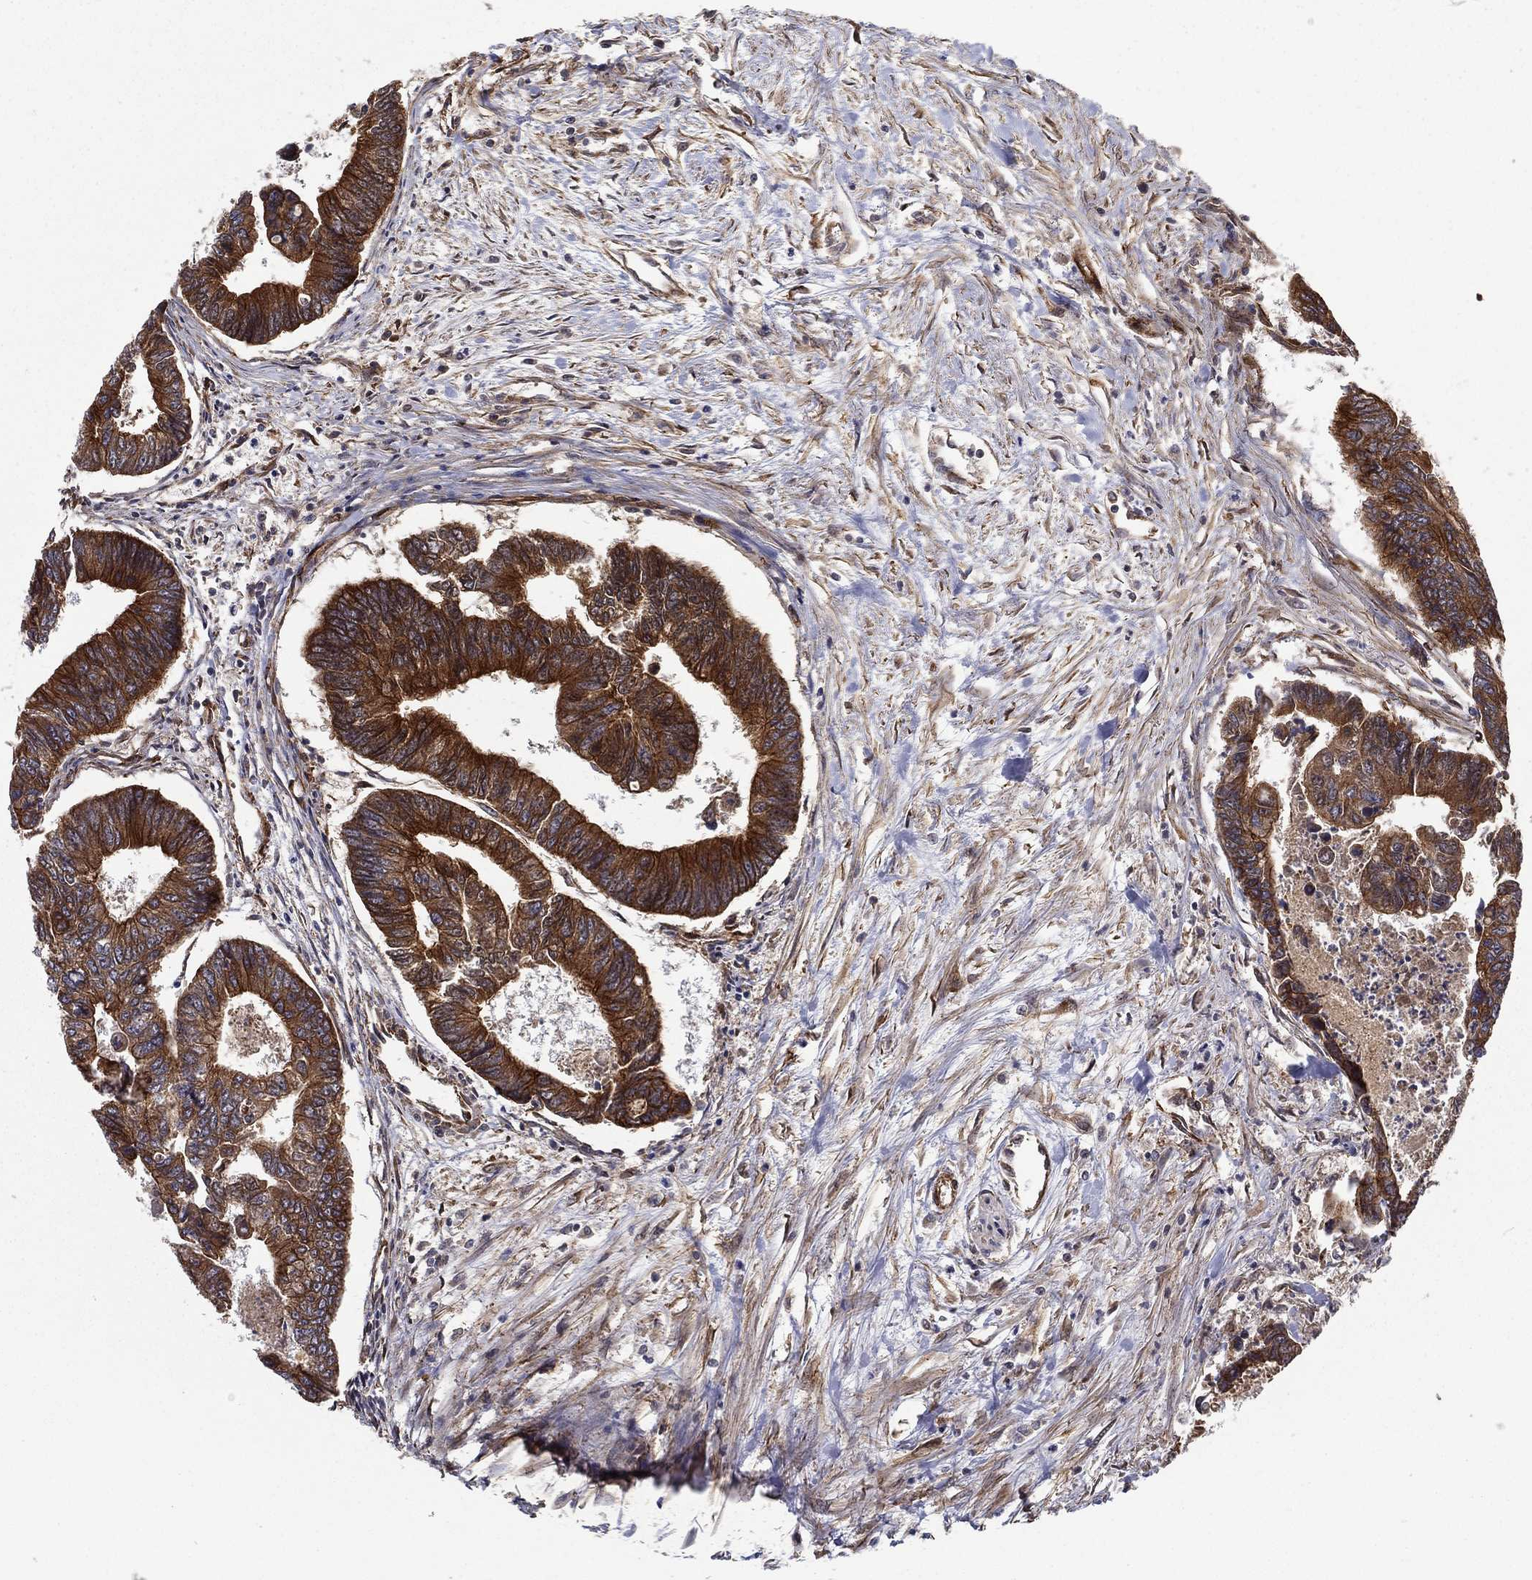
{"staining": {"intensity": "strong", "quantity": ">75%", "location": "cytoplasmic/membranous"}, "tissue": "colorectal cancer", "cell_type": "Tumor cells", "image_type": "cancer", "snomed": [{"axis": "morphology", "description": "Adenocarcinoma, NOS"}, {"axis": "topography", "description": "Colon"}], "caption": "Adenocarcinoma (colorectal) tissue demonstrates strong cytoplasmic/membranous staining in approximately >75% of tumor cells", "gene": "UACA", "patient": {"sex": "female", "age": 65}}